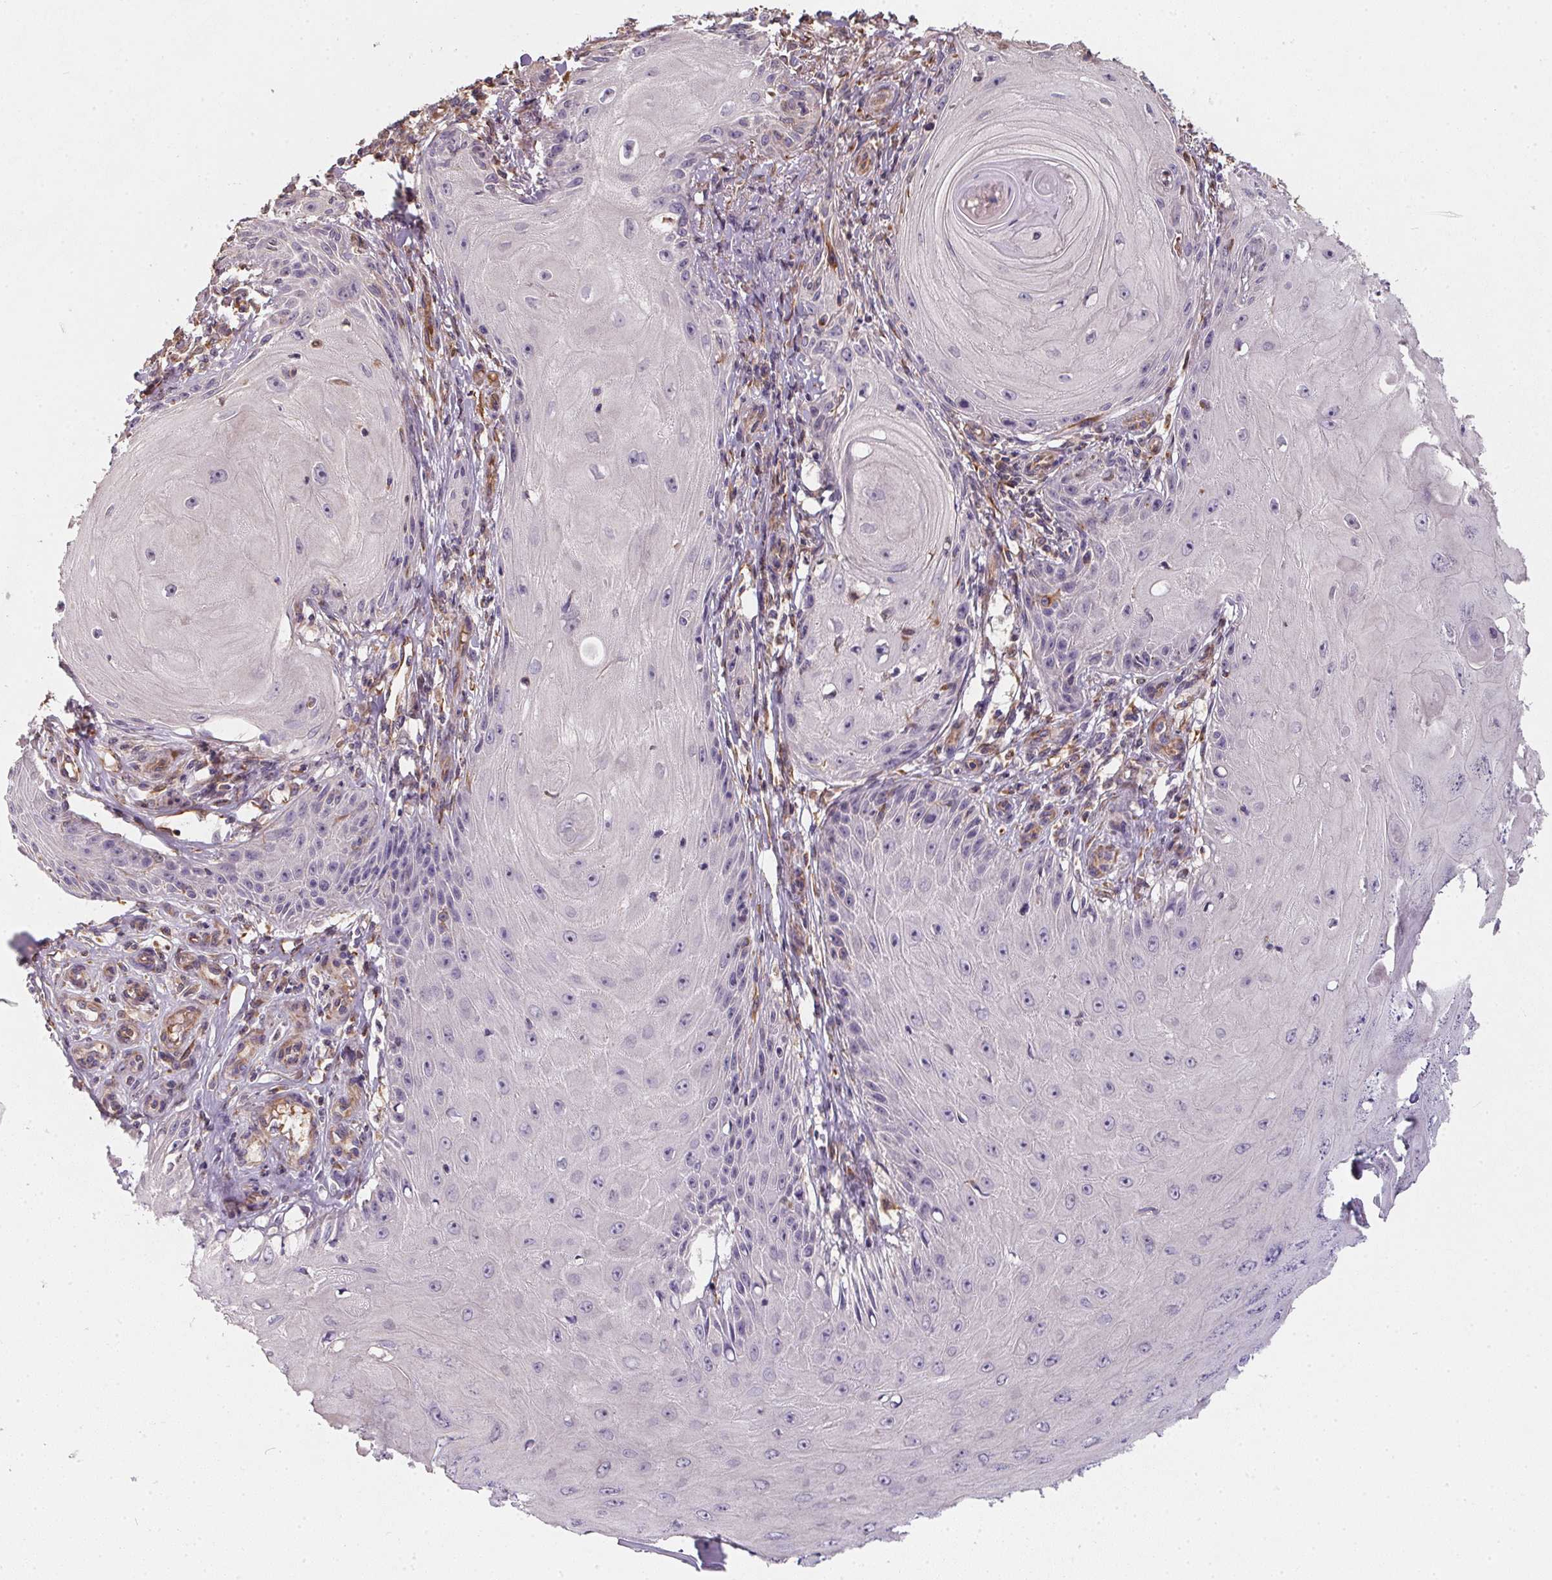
{"staining": {"intensity": "negative", "quantity": "none", "location": "none"}, "tissue": "skin cancer", "cell_type": "Tumor cells", "image_type": "cancer", "snomed": [{"axis": "morphology", "description": "Squamous cell carcinoma, NOS"}, {"axis": "topography", "description": "Skin"}], "caption": "Immunohistochemistry histopathology image of neoplastic tissue: human skin squamous cell carcinoma stained with DAB displays no significant protein positivity in tumor cells. The staining was performed using DAB to visualize the protein expression in brown, while the nuclei were stained in blue with hematoxylin (Magnification: 20x).", "gene": "TBKBP1", "patient": {"sex": "female", "age": 77}}